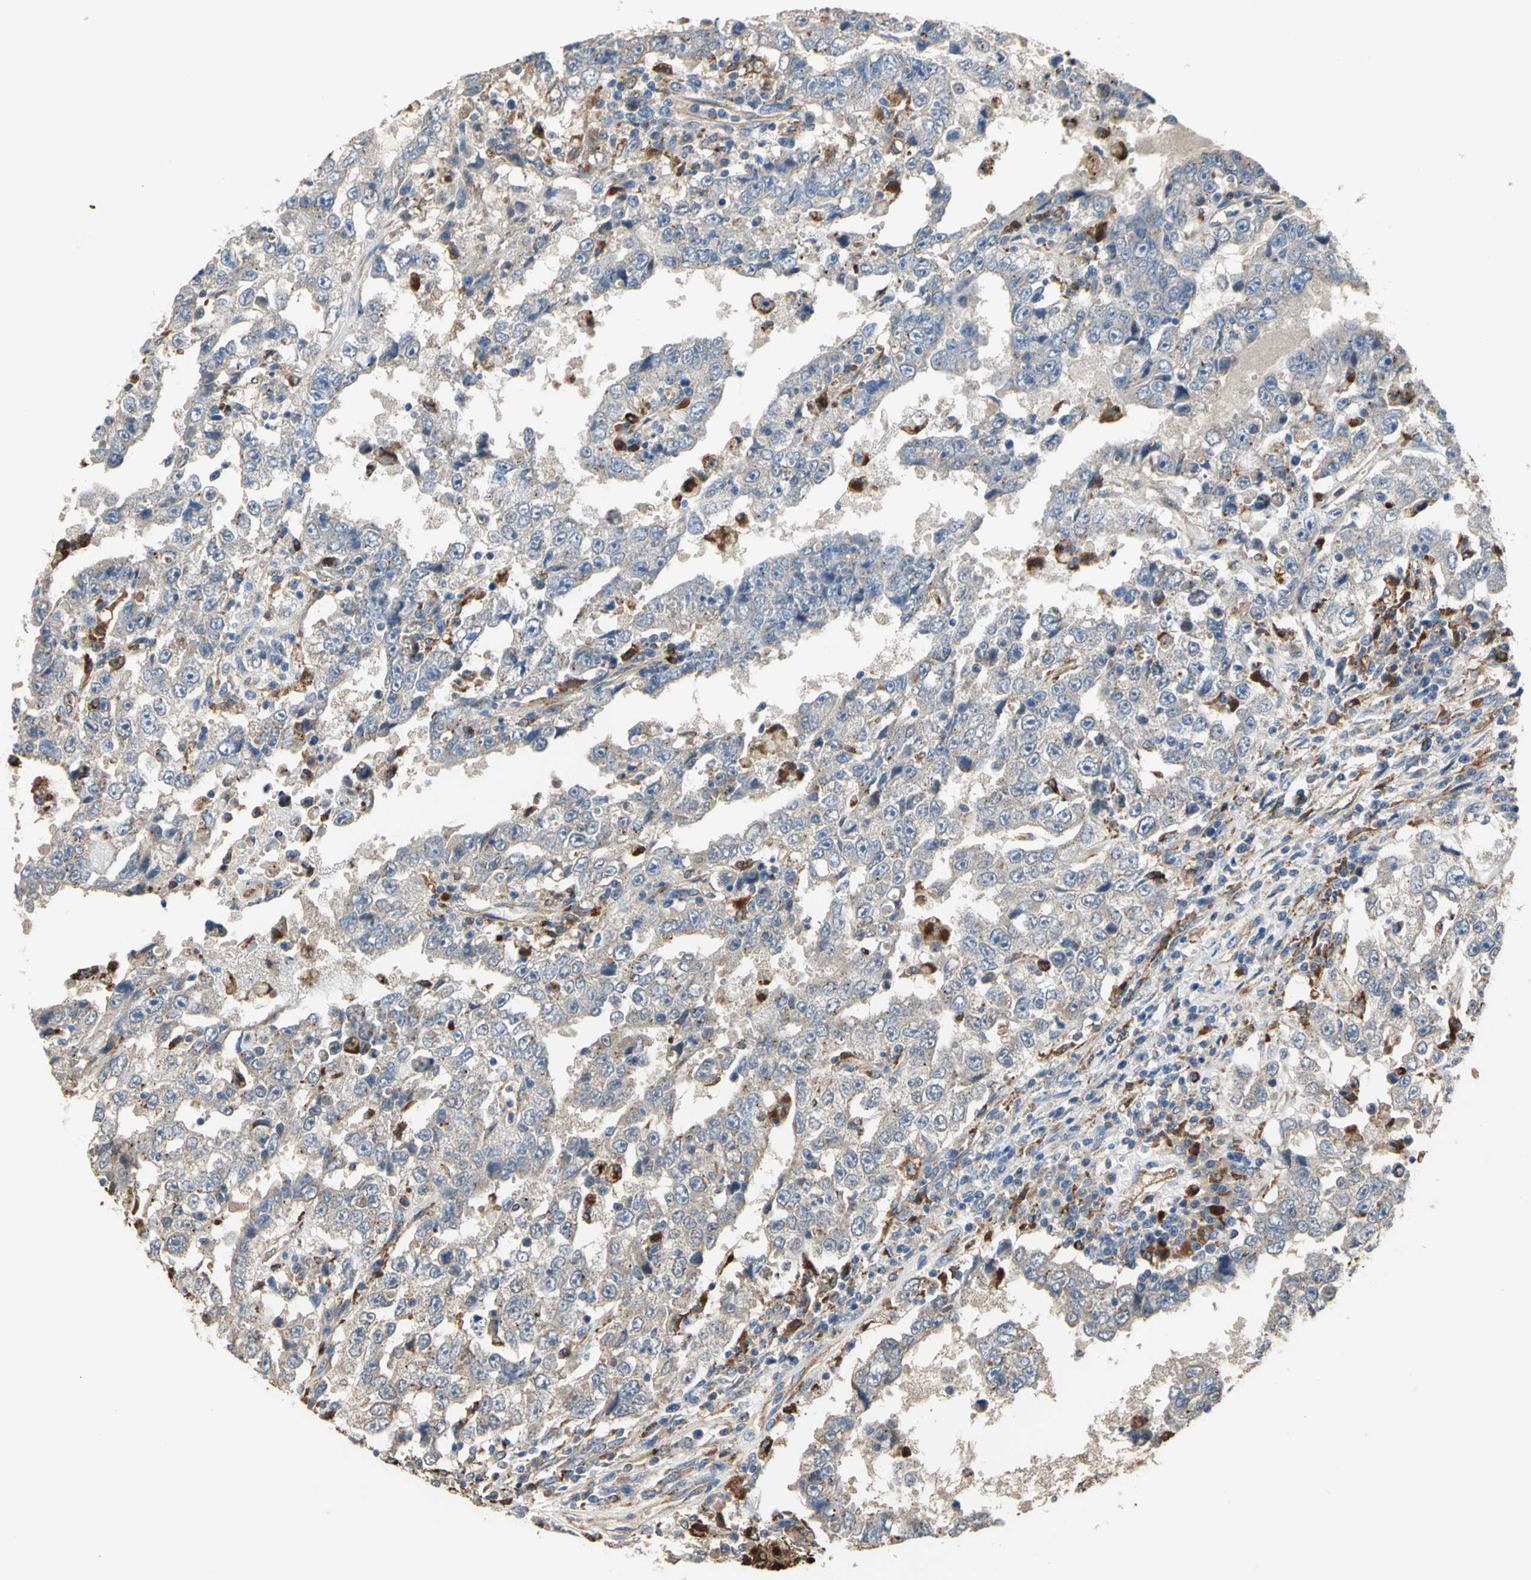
{"staining": {"intensity": "weak", "quantity": "25%-75%", "location": "cytoplasmic/membranous"}, "tissue": "testis cancer", "cell_type": "Tumor cells", "image_type": "cancer", "snomed": [{"axis": "morphology", "description": "Carcinoma, Embryonal, NOS"}, {"axis": "topography", "description": "Testis"}], "caption": "Immunohistochemical staining of testis embryonal carcinoma exhibits low levels of weak cytoplasmic/membranous staining in about 25%-75% of tumor cells.", "gene": "DIAPH2", "patient": {"sex": "male", "age": 26}}